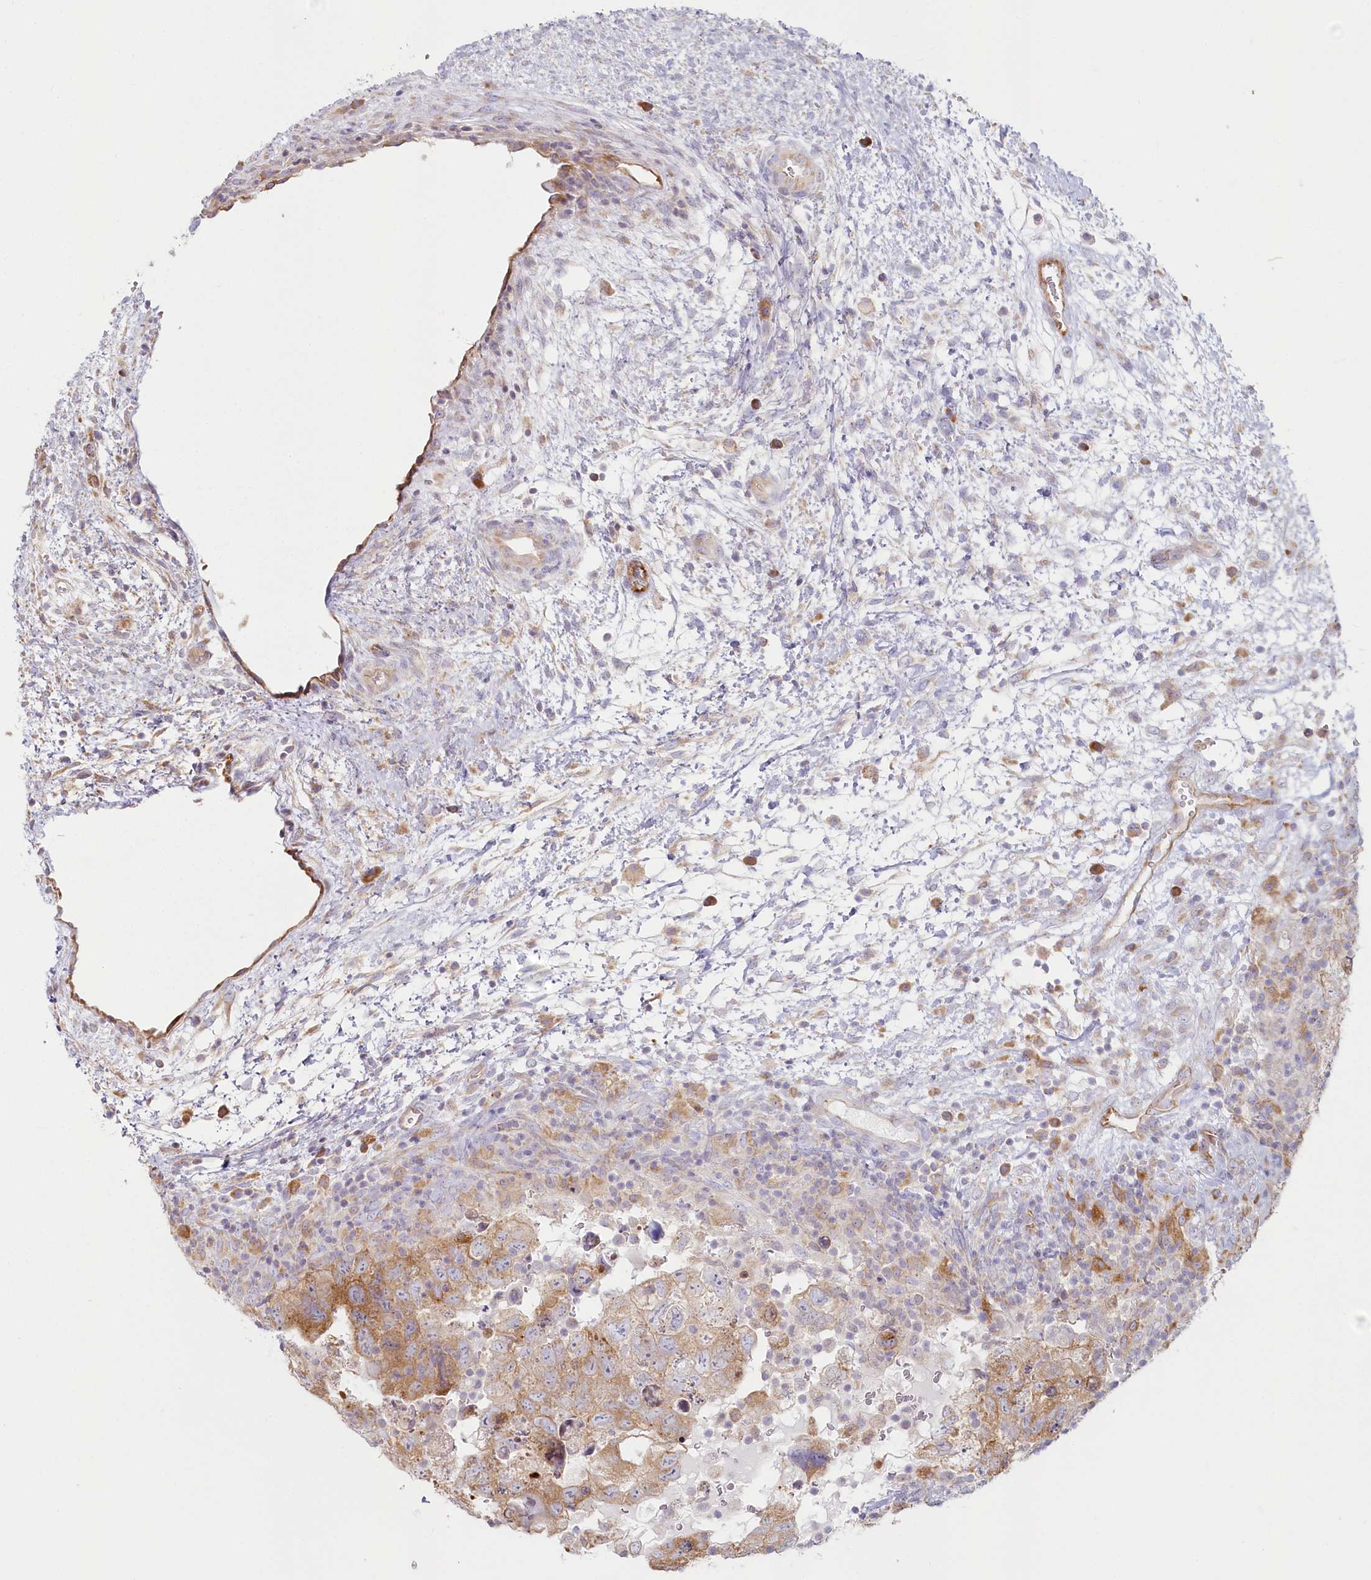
{"staining": {"intensity": "moderate", "quantity": "25%-75%", "location": "cytoplasmic/membranous"}, "tissue": "testis cancer", "cell_type": "Tumor cells", "image_type": "cancer", "snomed": [{"axis": "morphology", "description": "Carcinoma, Embryonal, NOS"}, {"axis": "topography", "description": "Testis"}], "caption": "Protein expression analysis of human testis cancer (embryonal carcinoma) reveals moderate cytoplasmic/membranous expression in approximately 25%-75% of tumor cells.", "gene": "HARS2", "patient": {"sex": "male", "age": 37}}